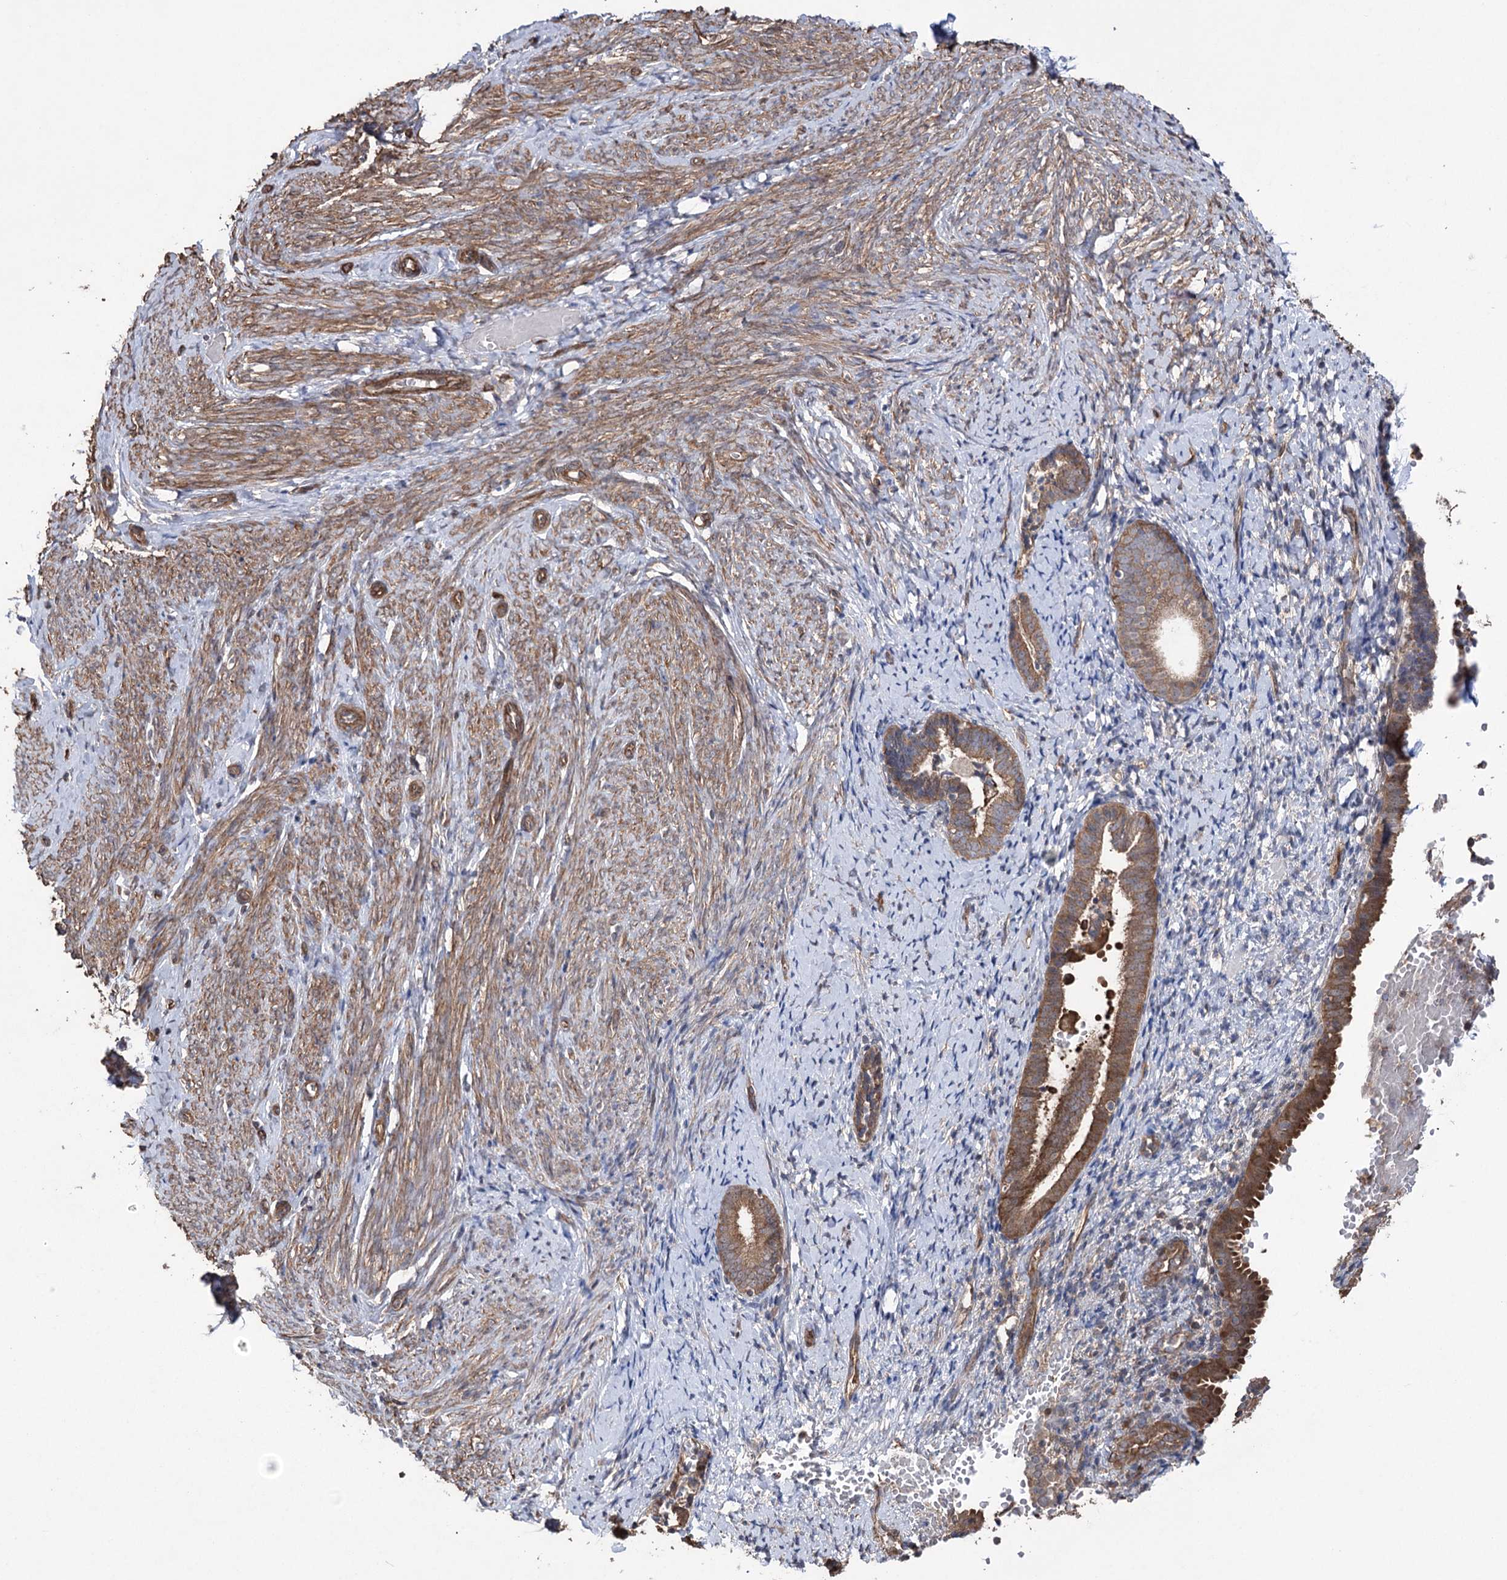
{"staining": {"intensity": "moderate", "quantity": ">75%", "location": "cytoplasmic/membranous"}, "tissue": "endometrium", "cell_type": "Cells in endometrial stroma", "image_type": "normal", "snomed": [{"axis": "morphology", "description": "Normal tissue, NOS"}, {"axis": "topography", "description": "Endometrium"}], "caption": "This image shows immunohistochemistry (IHC) staining of normal endometrium, with medium moderate cytoplasmic/membranous expression in about >75% of cells in endometrial stroma.", "gene": "LARS2", "patient": {"sex": "female", "age": 72}}